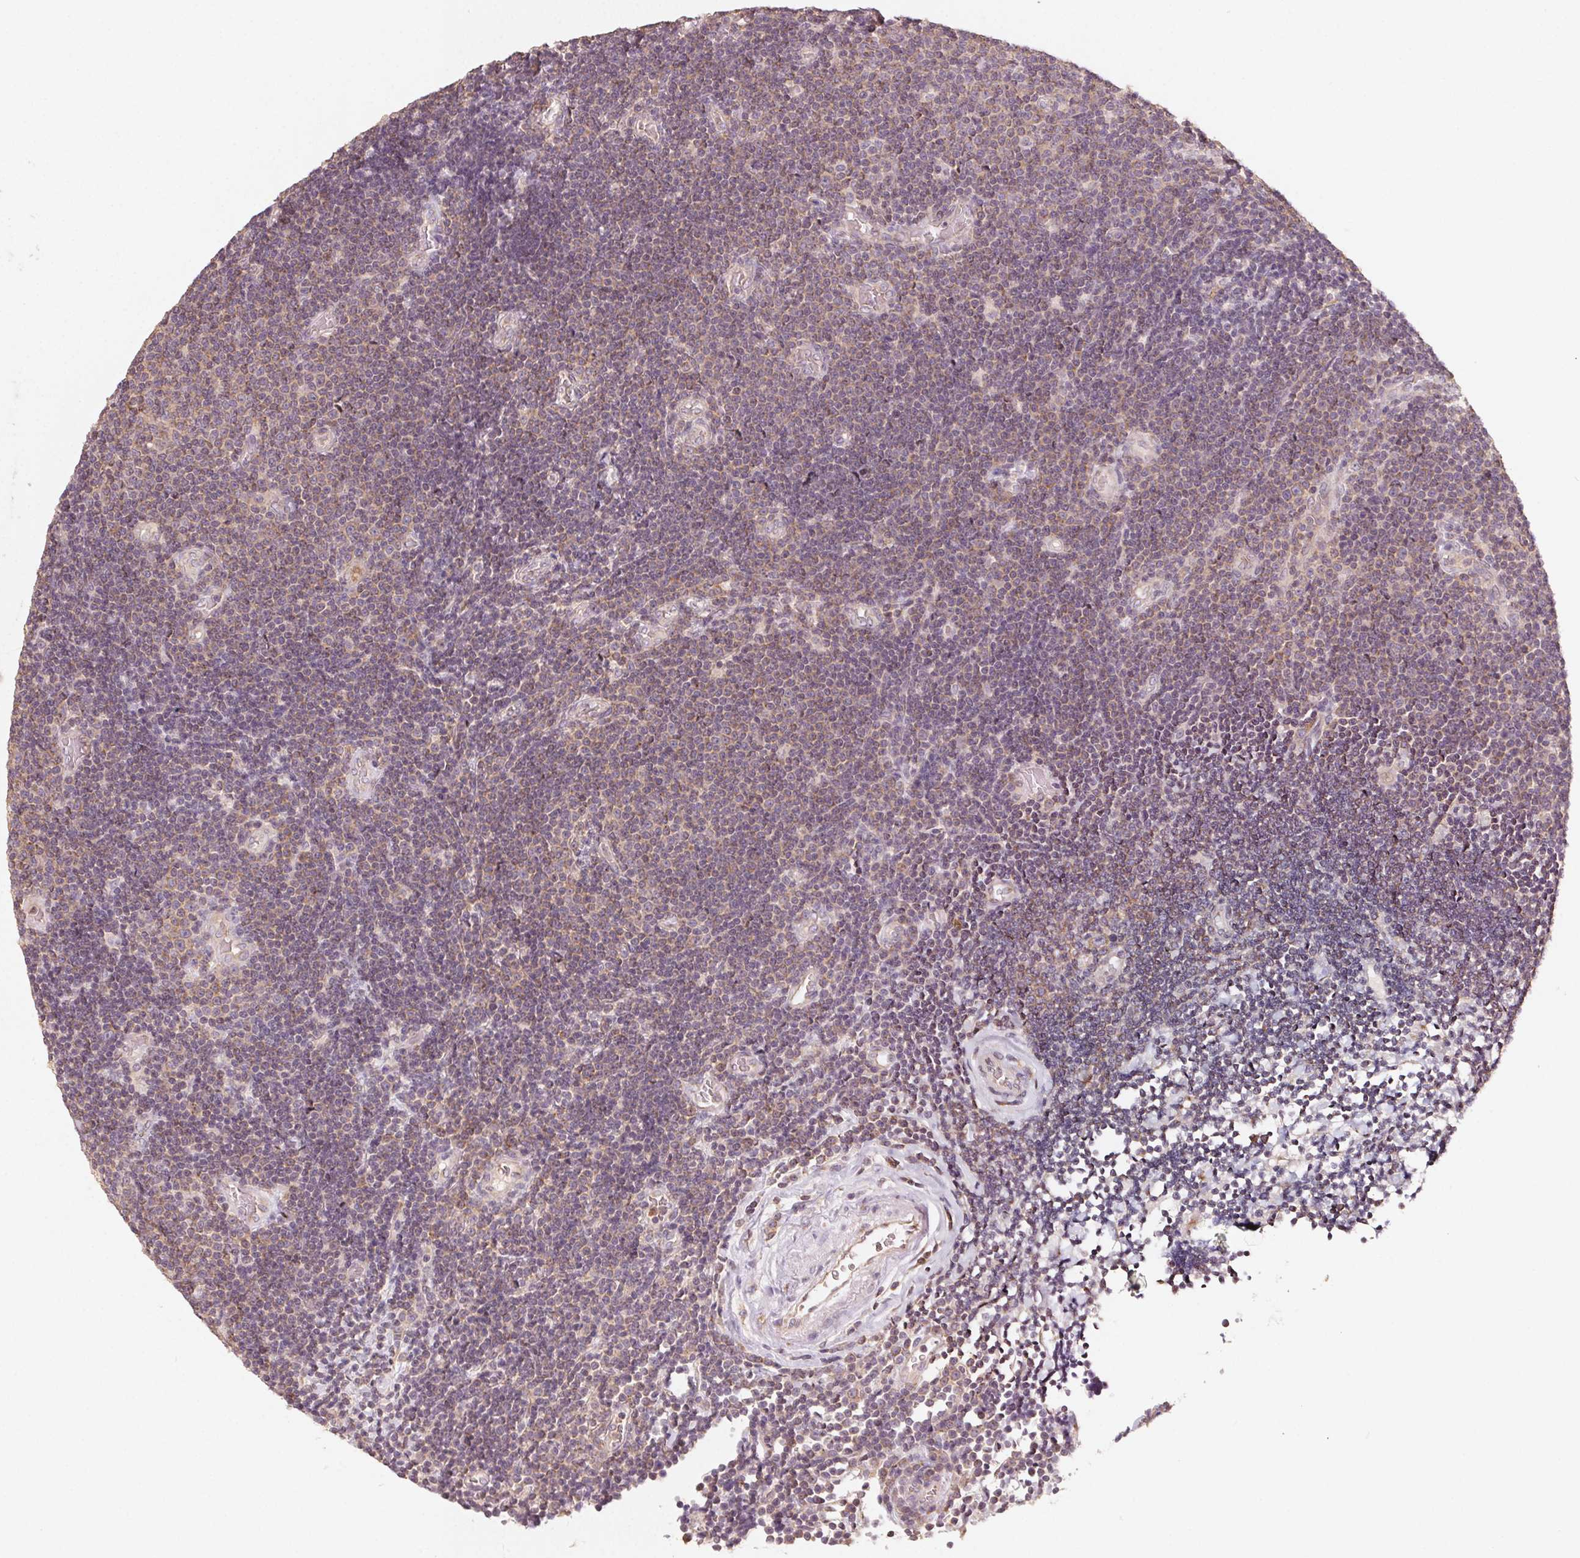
{"staining": {"intensity": "weak", "quantity": ">75%", "location": "cytoplasmic/membranous"}, "tissue": "lymphoma", "cell_type": "Tumor cells", "image_type": "cancer", "snomed": [{"axis": "morphology", "description": "Malignant lymphoma, non-Hodgkin's type, Low grade"}, {"axis": "topography", "description": "Brain"}], "caption": "A low amount of weak cytoplasmic/membranous expression is appreciated in about >75% of tumor cells in low-grade malignant lymphoma, non-Hodgkin's type tissue.", "gene": "AP1S1", "patient": {"sex": "female", "age": 66}}